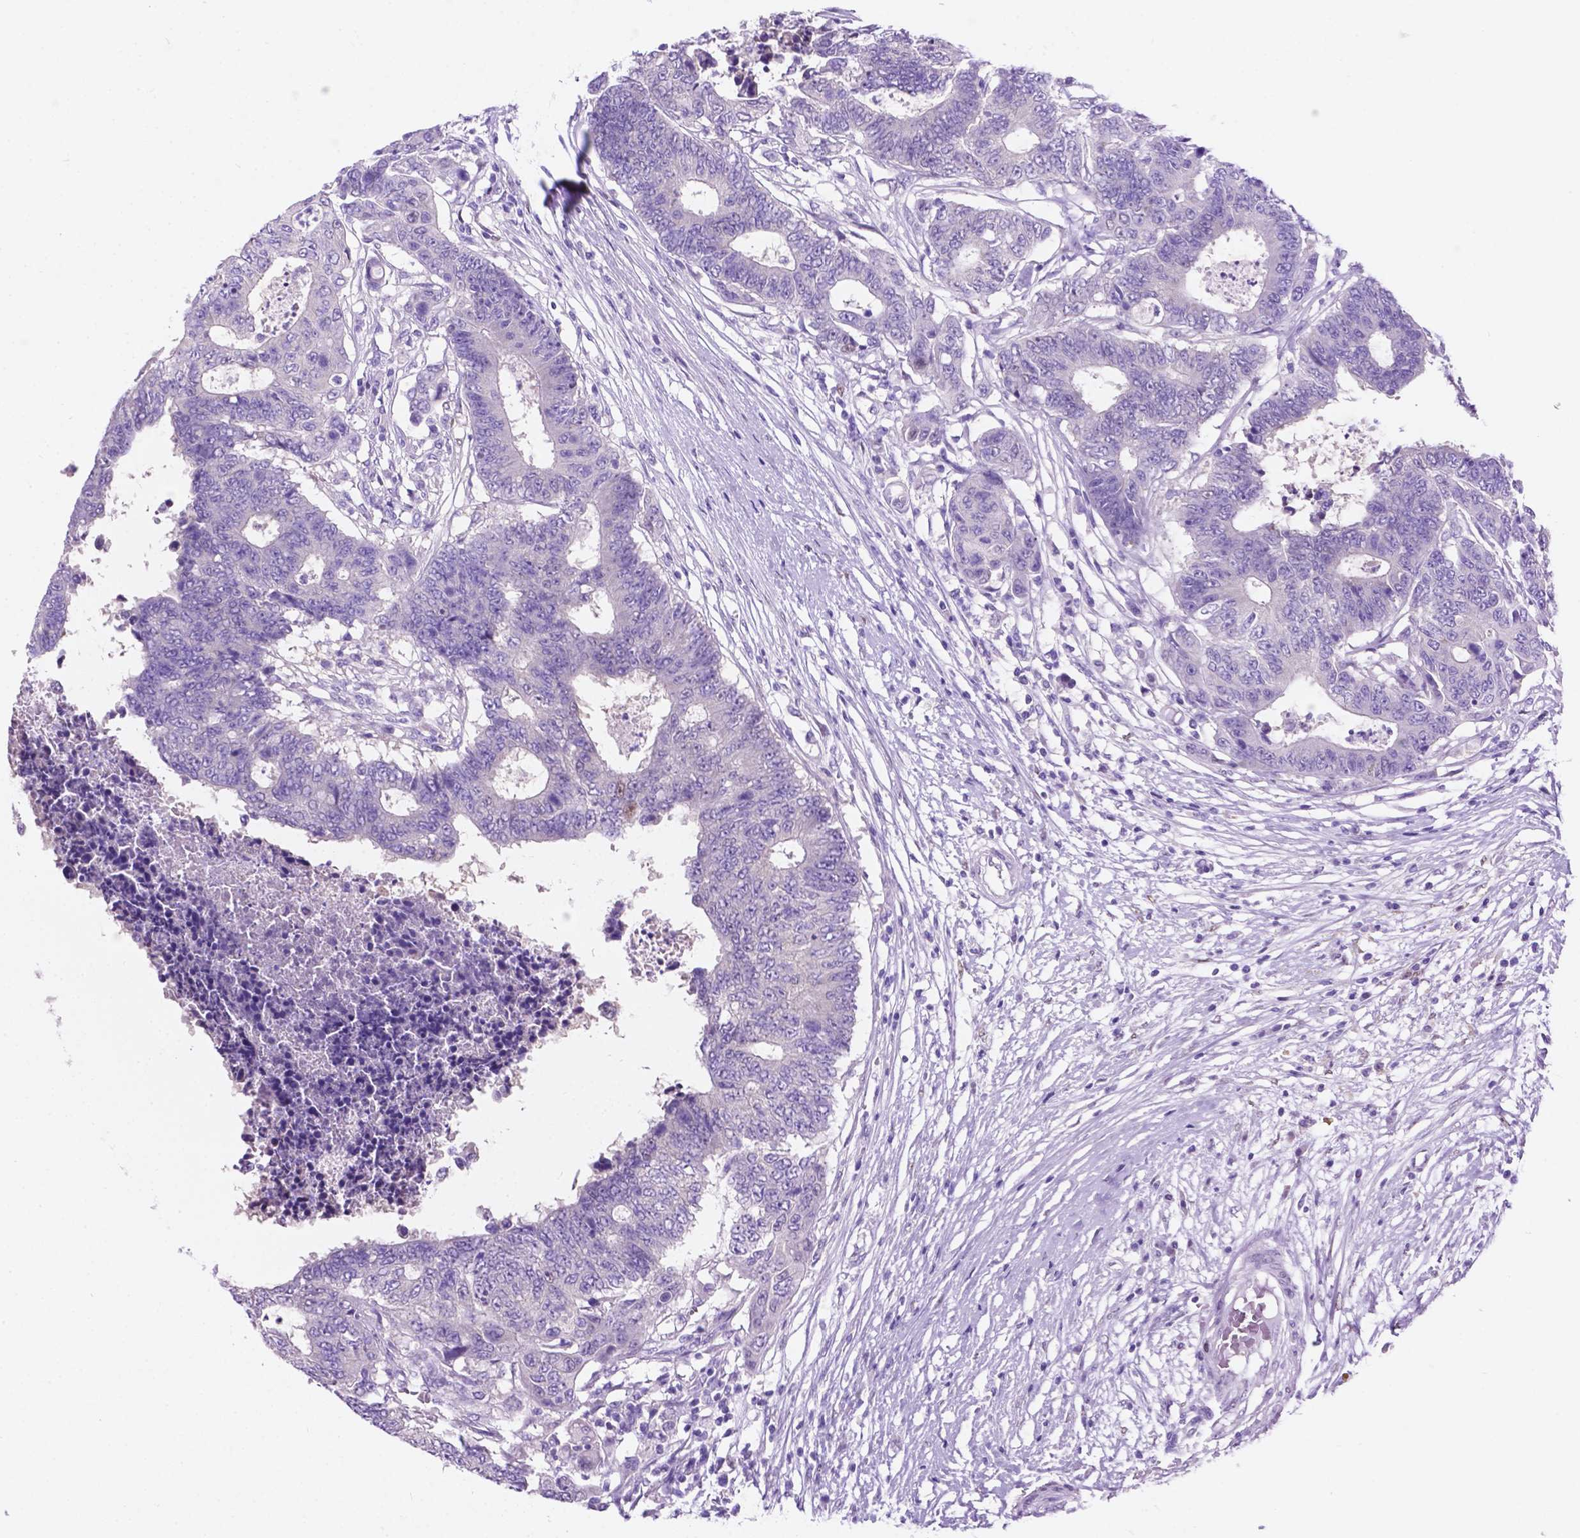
{"staining": {"intensity": "negative", "quantity": "none", "location": "none"}, "tissue": "colorectal cancer", "cell_type": "Tumor cells", "image_type": "cancer", "snomed": [{"axis": "morphology", "description": "Adenocarcinoma, NOS"}, {"axis": "topography", "description": "Colon"}], "caption": "This image is of colorectal cancer (adenocarcinoma) stained with immunohistochemistry to label a protein in brown with the nuclei are counter-stained blue. There is no staining in tumor cells.", "gene": "TMEM210", "patient": {"sex": "female", "age": 48}}